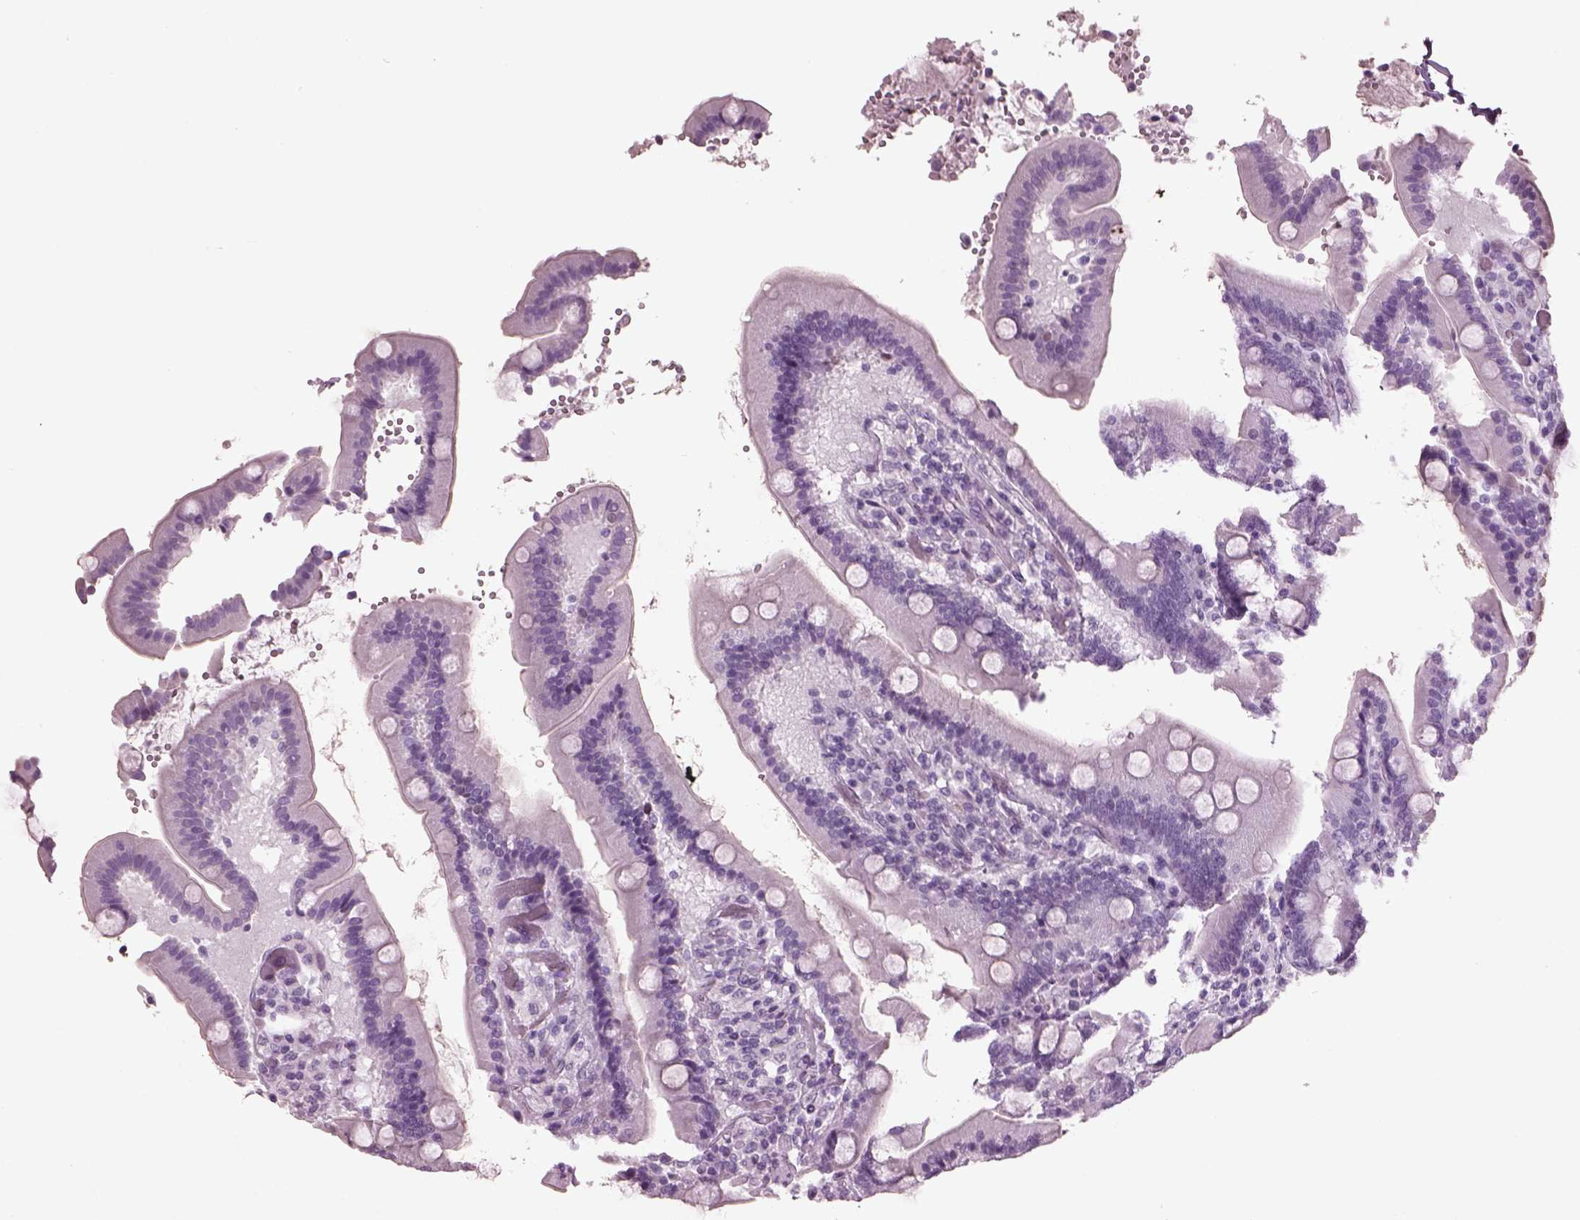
{"staining": {"intensity": "negative", "quantity": "none", "location": "none"}, "tissue": "duodenum", "cell_type": "Glandular cells", "image_type": "normal", "snomed": [{"axis": "morphology", "description": "Normal tissue, NOS"}, {"axis": "topography", "description": "Duodenum"}], "caption": "Immunohistochemical staining of benign human duodenum exhibits no significant positivity in glandular cells.", "gene": "KRTAP3", "patient": {"sex": "female", "age": 62}}